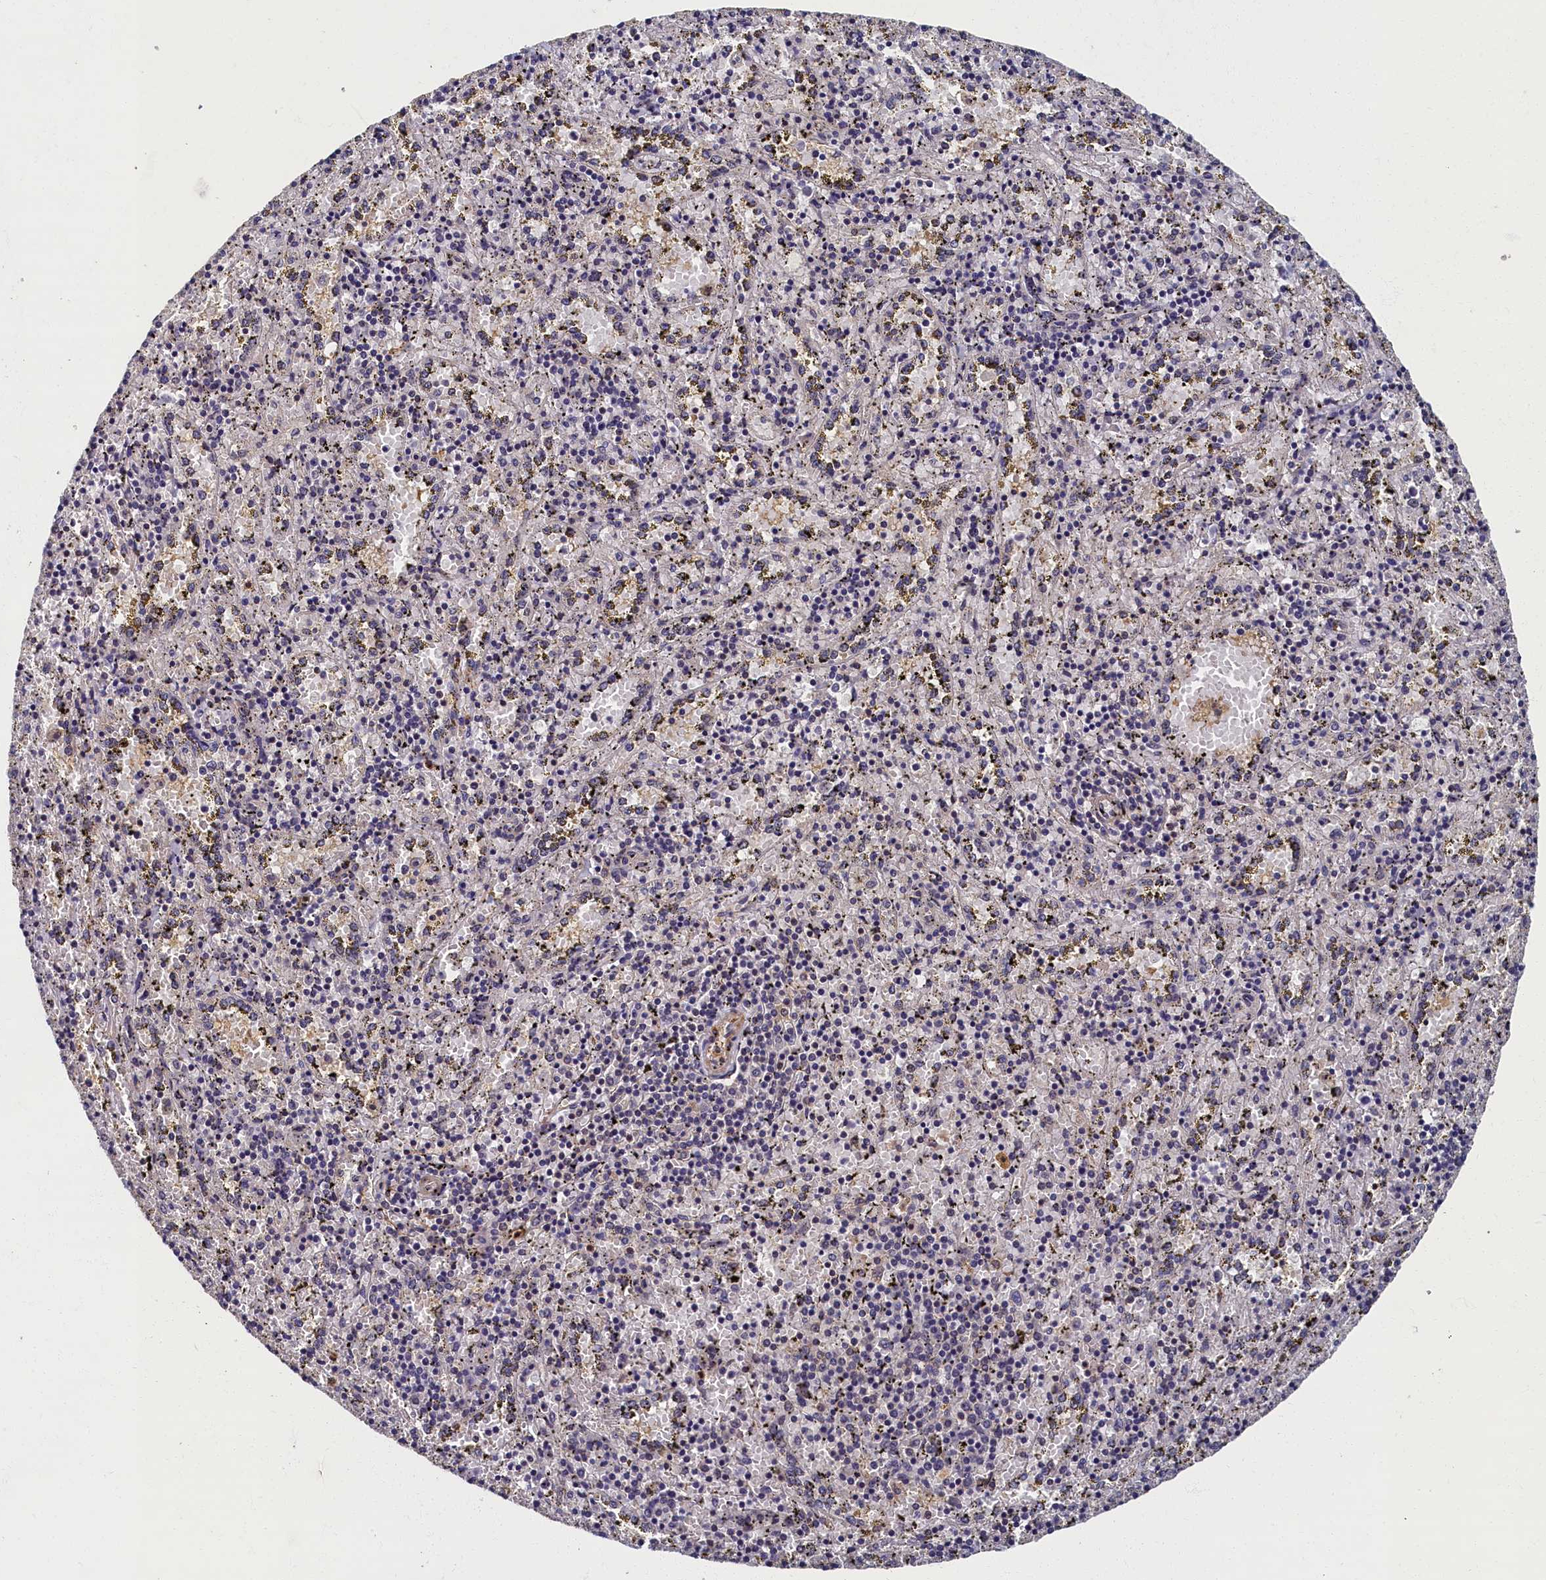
{"staining": {"intensity": "negative", "quantity": "none", "location": "none"}, "tissue": "spleen", "cell_type": "Cells in red pulp", "image_type": "normal", "snomed": [{"axis": "morphology", "description": "Normal tissue, NOS"}, {"axis": "topography", "description": "Spleen"}], "caption": "A histopathology image of human spleen is negative for staining in cells in red pulp. (DAB immunohistochemistry (IHC) visualized using brightfield microscopy, high magnification).", "gene": "TBCB", "patient": {"sex": "male", "age": 11}}